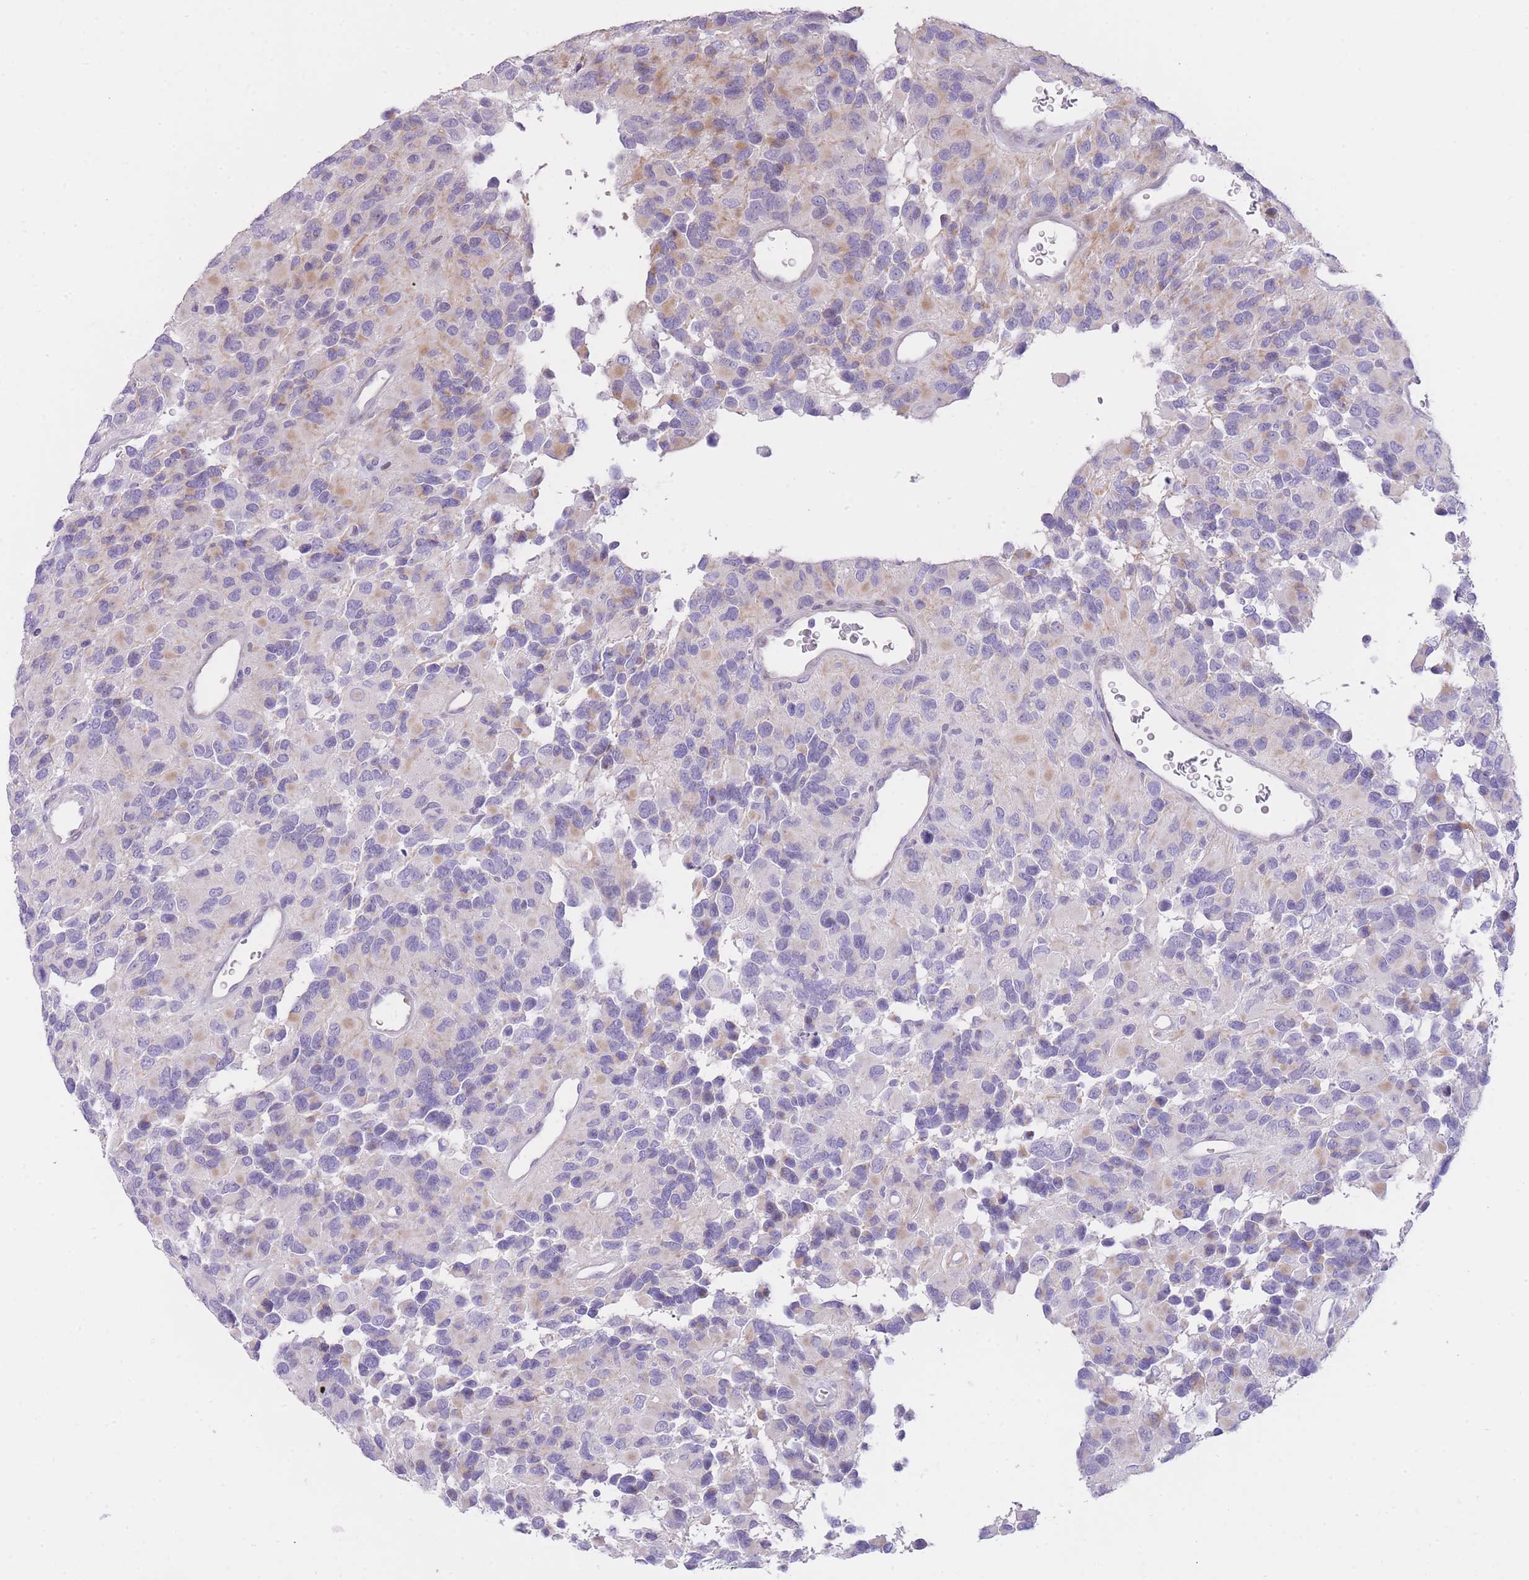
{"staining": {"intensity": "negative", "quantity": "none", "location": "none"}, "tissue": "glioma", "cell_type": "Tumor cells", "image_type": "cancer", "snomed": [{"axis": "morphology", "description": "Glioma, malignant, High grade"}, {"axis": "topography", "description": "Brain"}], "caption": "Histopathology image shows no significant protein positivity in tumor cells of malignant high-grade glioma. (DAB immunohistochemistry with hematoxylin counter stain).", "gene": "IMPG1", "patient": {"sex": "male", "age": 77}}